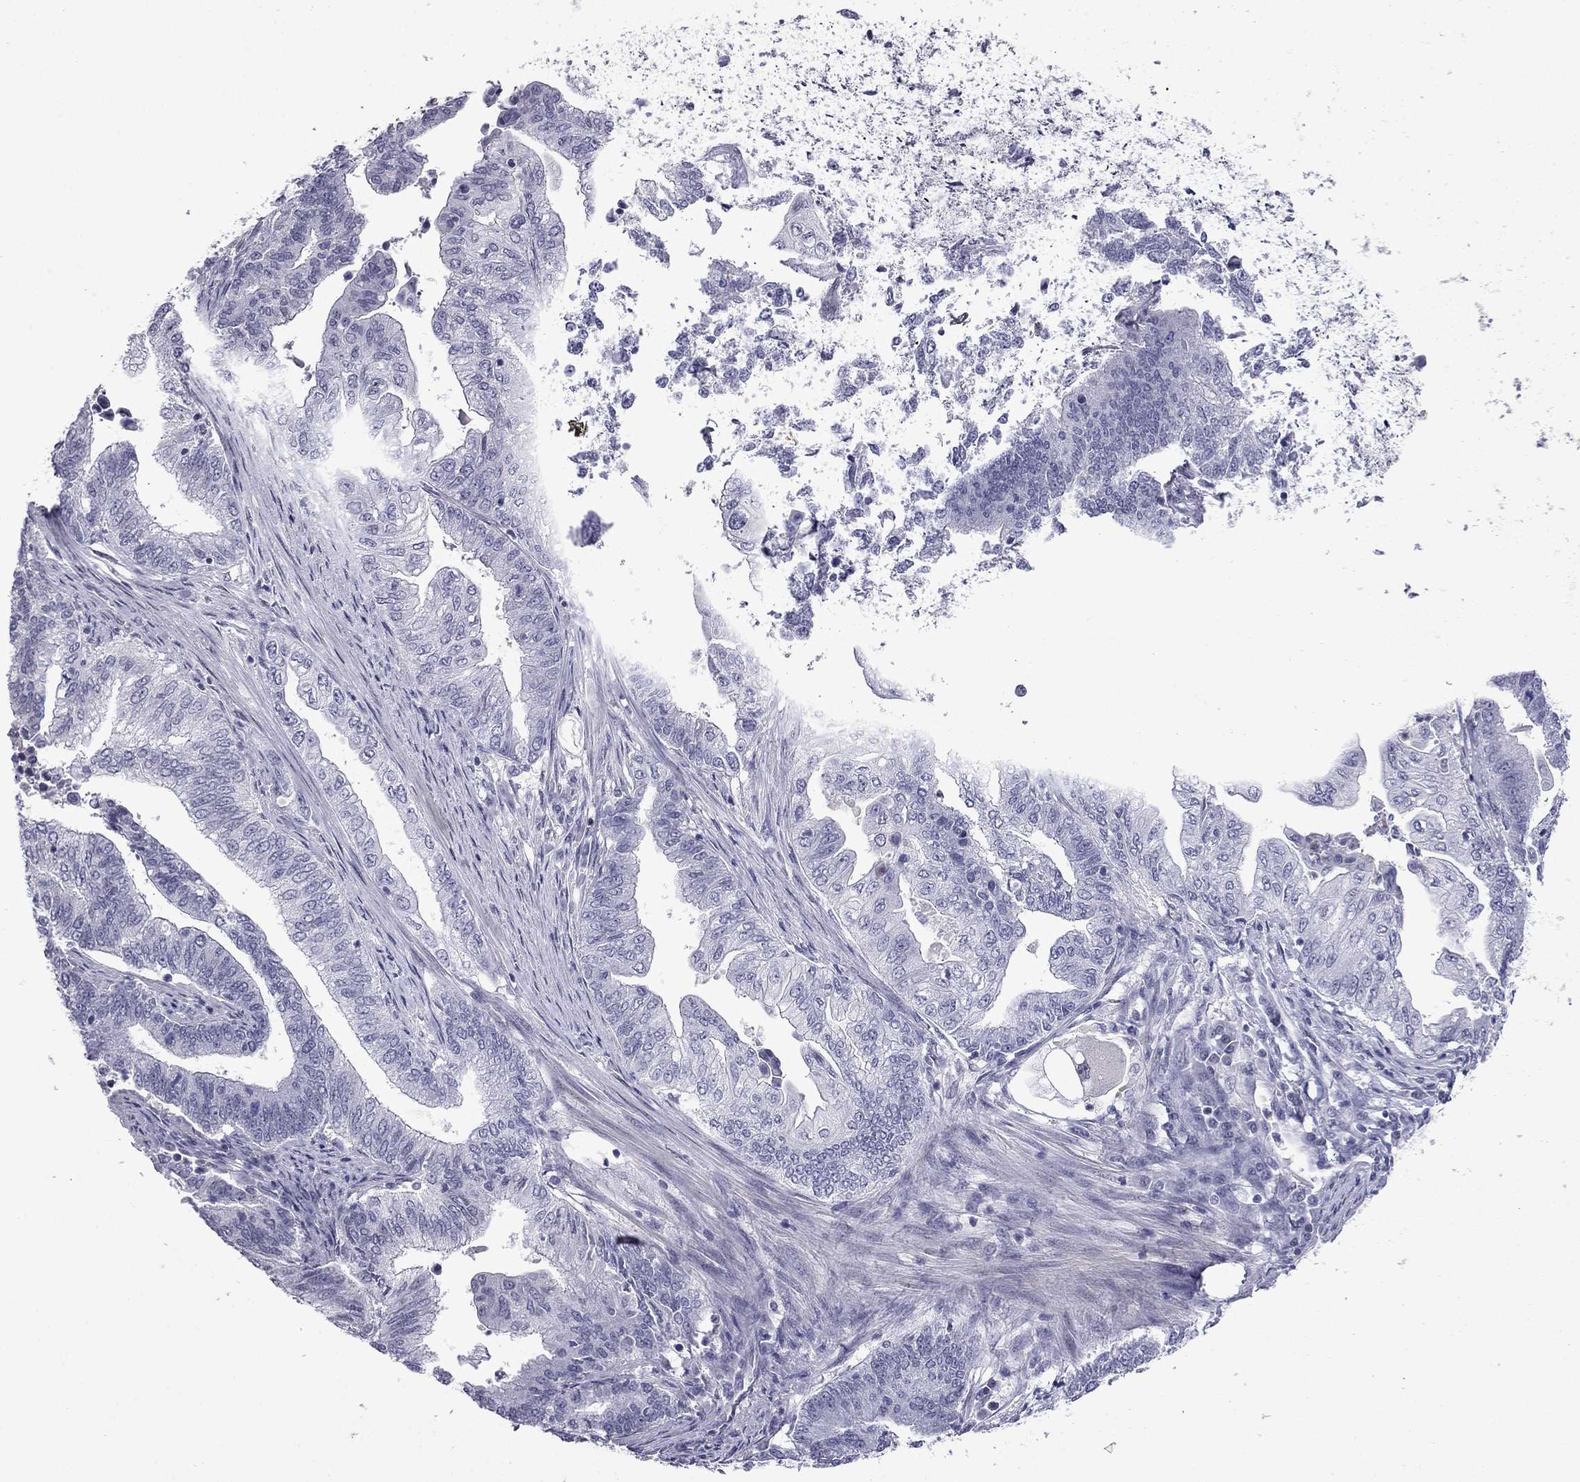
{"staining": {"intensity": "negative", "quantity": "none", "location": "none"}, "tissue": "endometrial cancer", "cell_type": "Tumor cells", "image_type": "cancer", "snomed": [{"axis": "morphology", "description": "Adenocarcinoma, NOS"}, {"axis": "topography", "description": "Uterus"}, {"axis": "topography", "description": "Endometrium"}], "caption": "Tumor cells are negative for brown protein staining in endometrial adenocarcinoma.", "gene": "PRR18", "patient": {"sex": "female", "age": 54}}